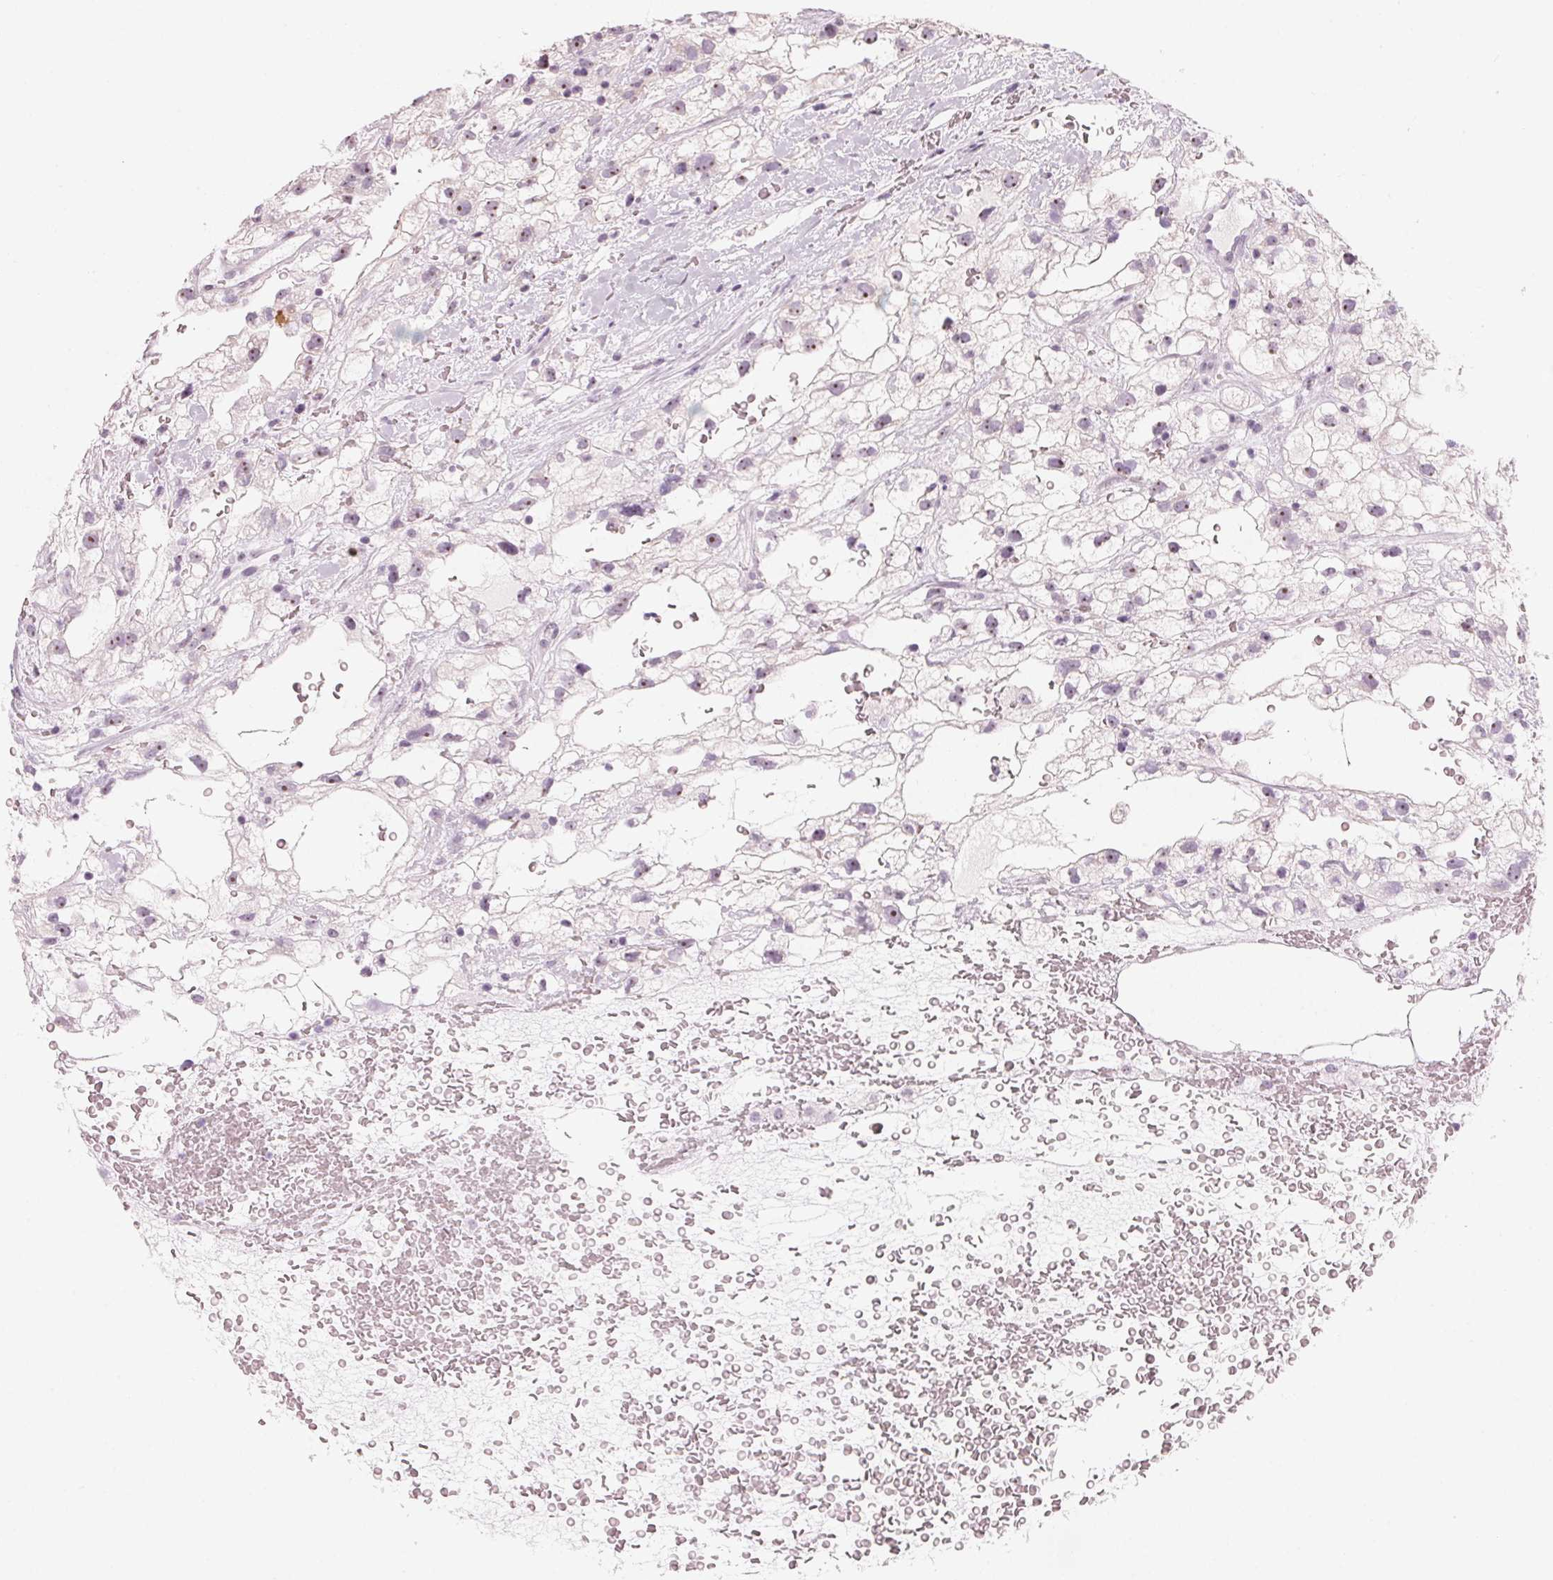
{"staining": {"intensity": "weak", "quantity": "<25%", "location": "nuclear"}, "tissue": "renal cancer", "cell_type": "Tumor cells", "image_type": "cancer", "snomed": [{"axis": "morphology", "description": "Adenocarcinoma, NOS"}, {"axis": "topography", "description": "Kidney"}], "caption": "Renal cancer (adenocarcinoma) stained for a protein using immunohistochemistry shows no positivity tumor cells.", "gene": "DNTTIP2", "patient": {"sex": "male", "age": 59}}